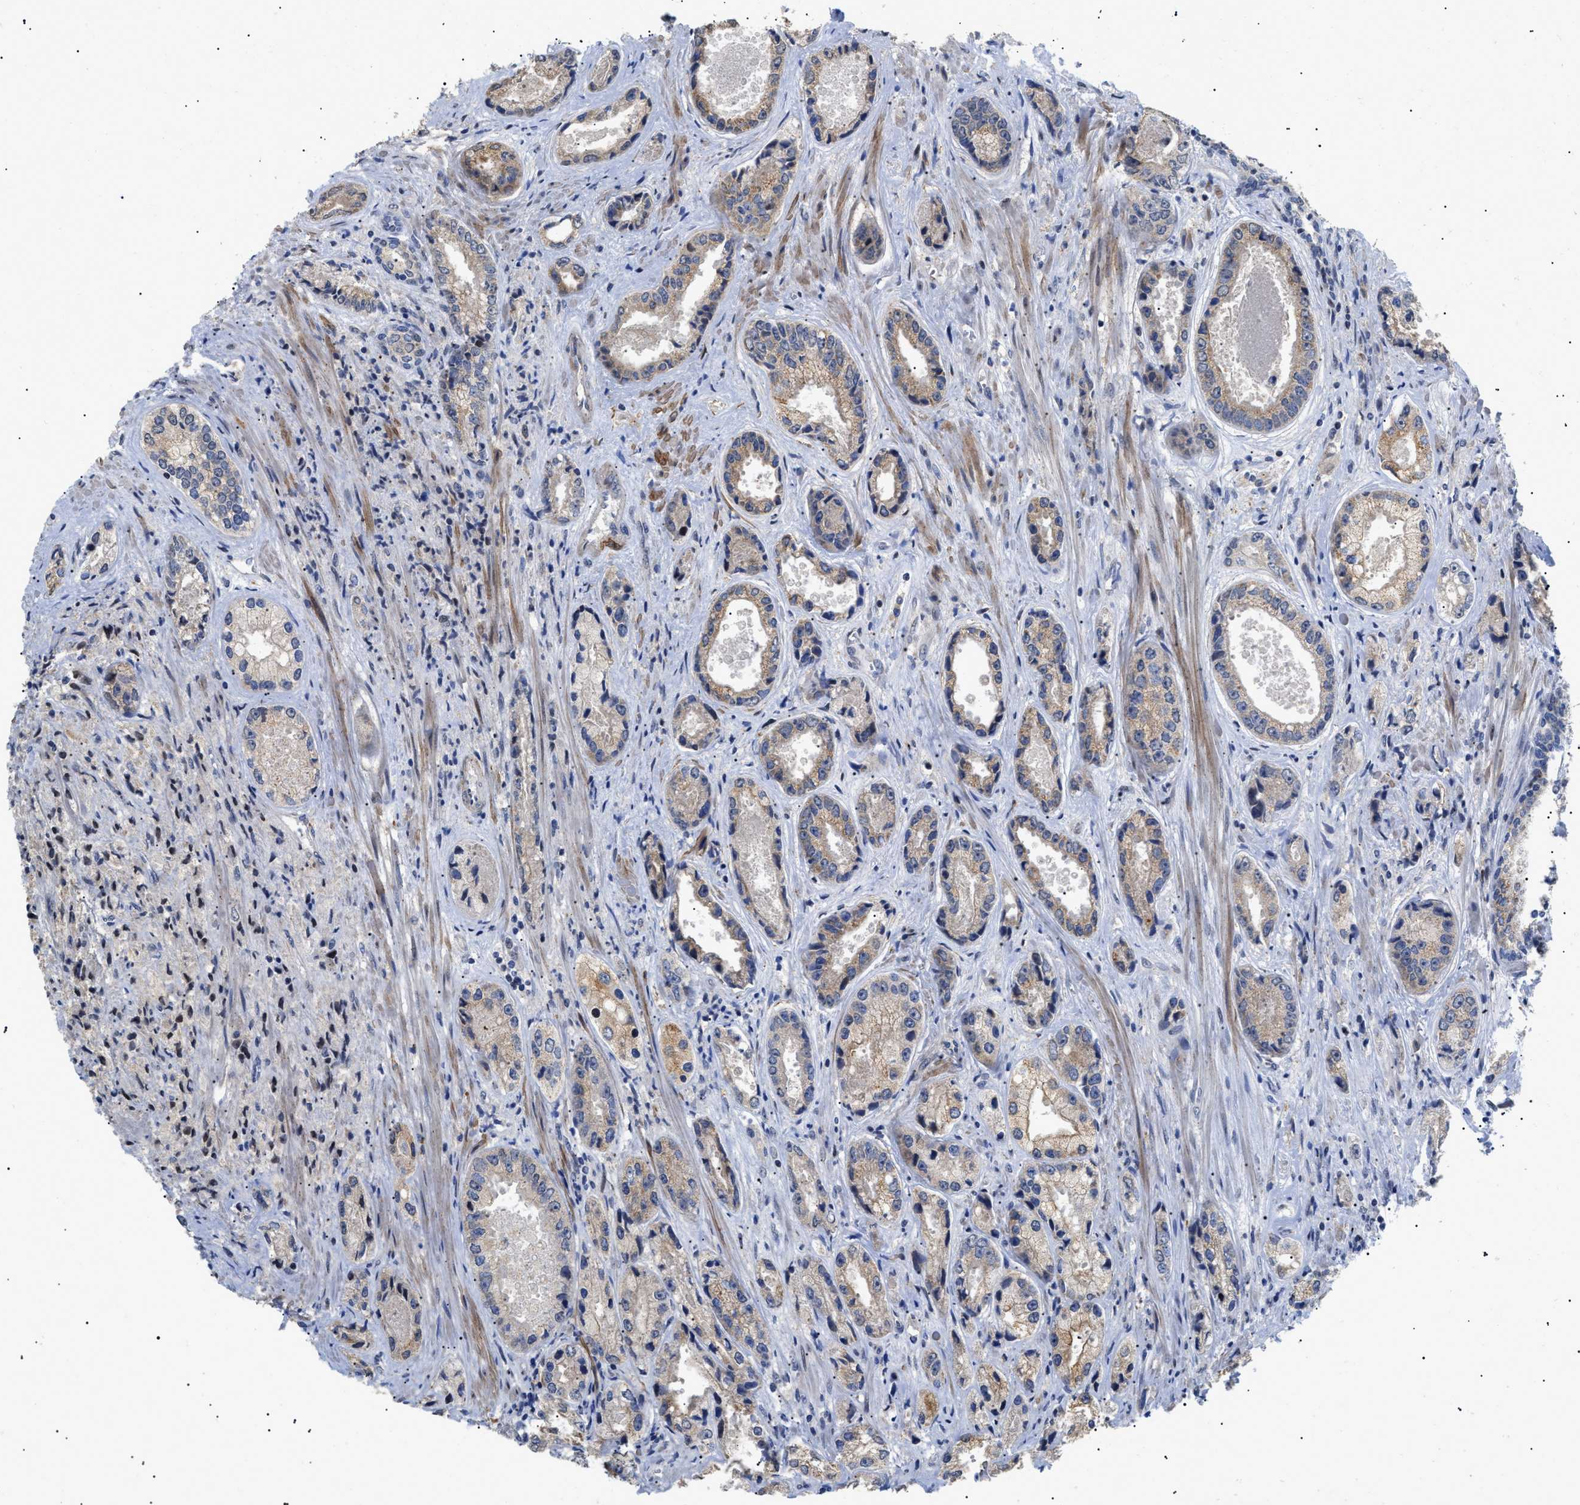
{"staining": {"intensity": "weak", "quantity": "25%-75%", "location": "cytoplasmic/membranous"}, "tissue": "prostate cancer", "cell_type": "Tumor cells", "image_type": "cancer", "snomed": [{"axis": "morphology", "description": "Adenocarcinoma, High grade"}, {"axis": "topography", "description": "Prostate"}], "caption": "A brown stain shows weak cytoplasmic/membranous expression of a protein in high-grade adenocarcinoma (prostate) tumor cells.", "gene": "SFXN5", "patient": {"sex": "male", "age": 61}}